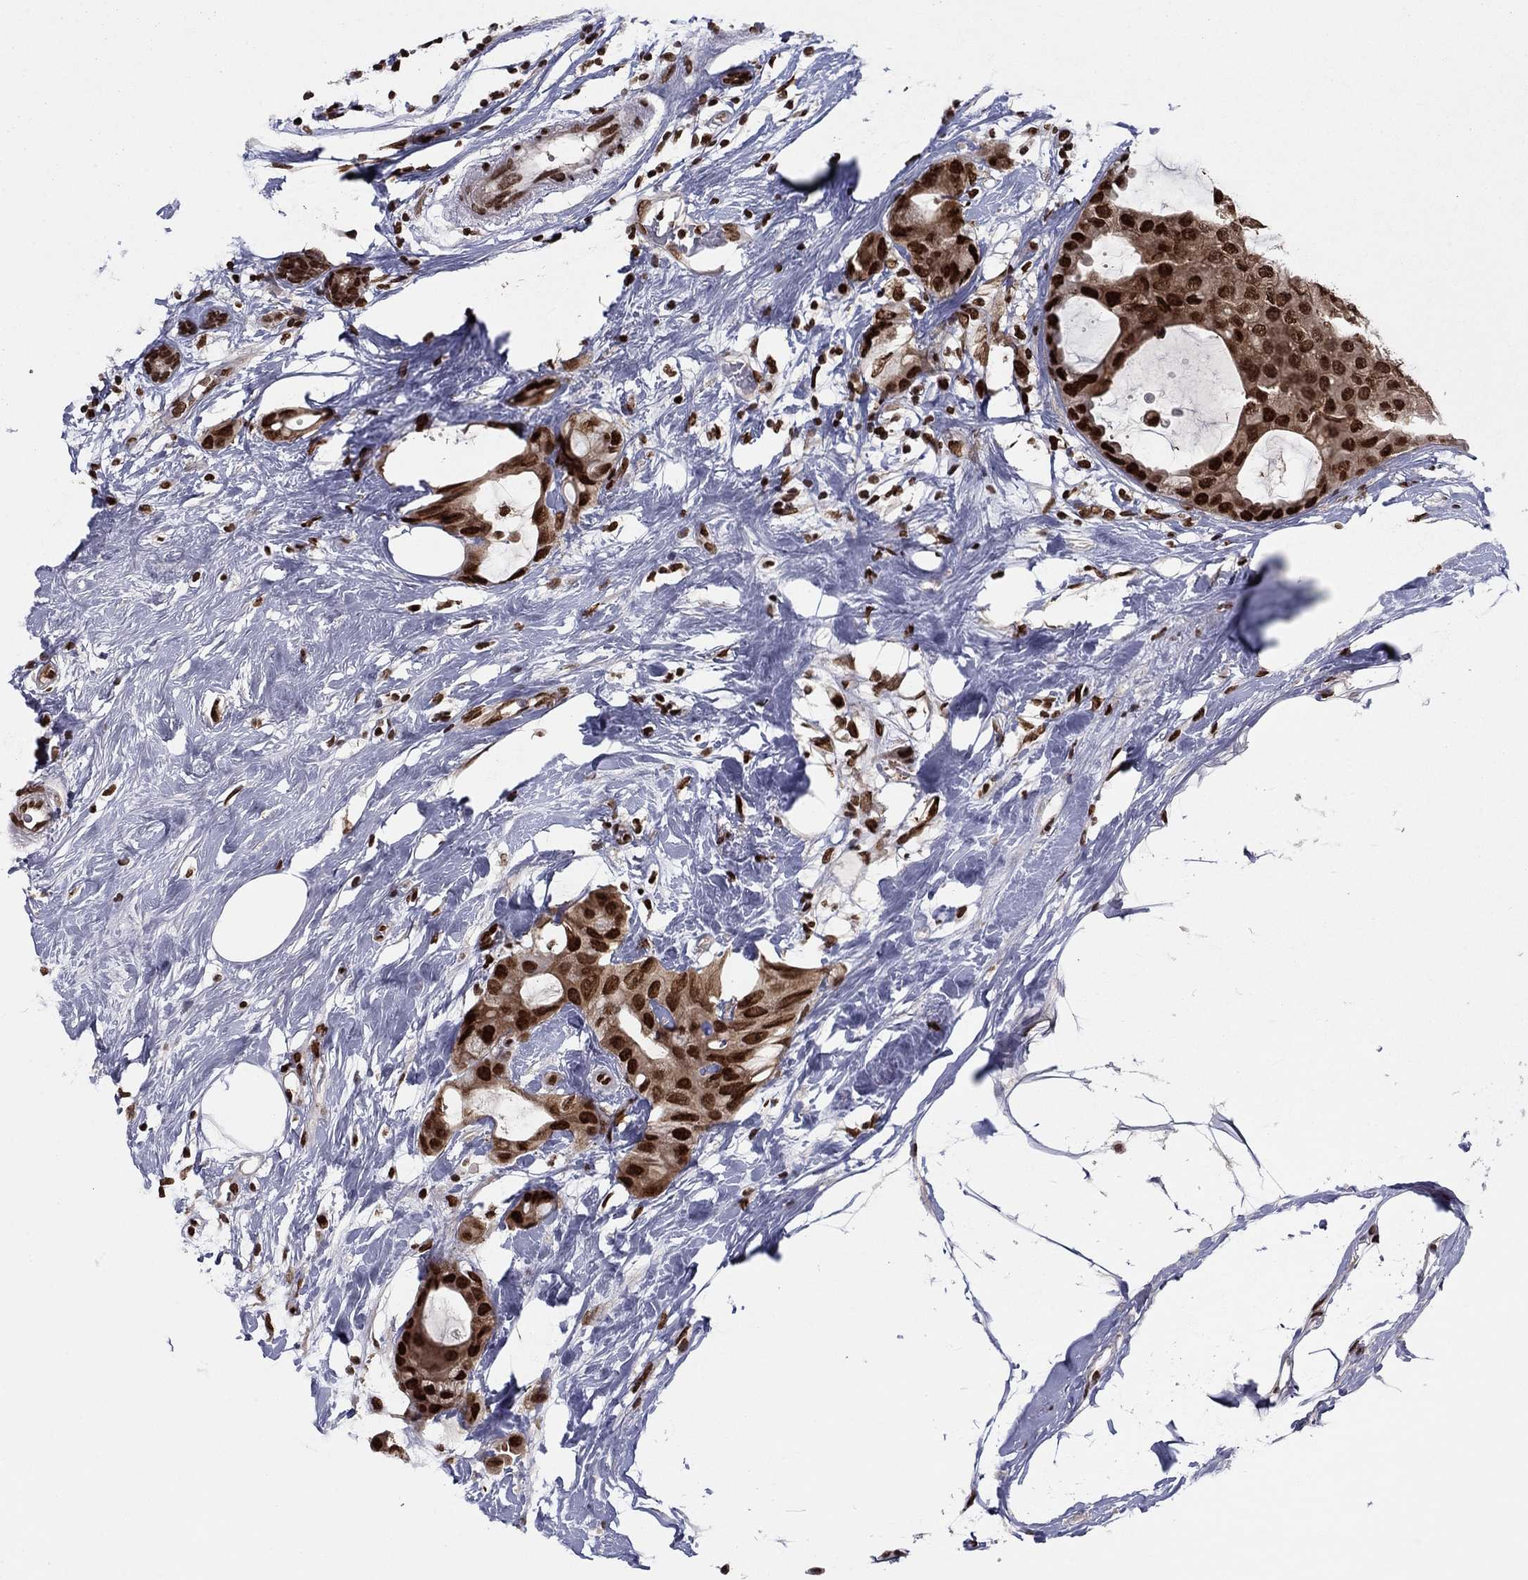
{"staining": {"intensity": "strong", "quantity": ">75%", "location": "nuclear"}, "tissue": "breast cancer", "cell_type": "Tumor cells", "image_type": "cancer", "snomed": [{"axis": "morphology", "description": "Duct carcinoma"}, {"axis": "topography", "description": "Breast"}], "caption": "A high-resolution photomicrograph shows immunohistochemistry staining of breast infiltrating ductal carcinoma, which displays strong nuclear positivity in about >75% of tumor cells.", "gene": "USP54", "patient": {"sex": "female", "age": 45}}